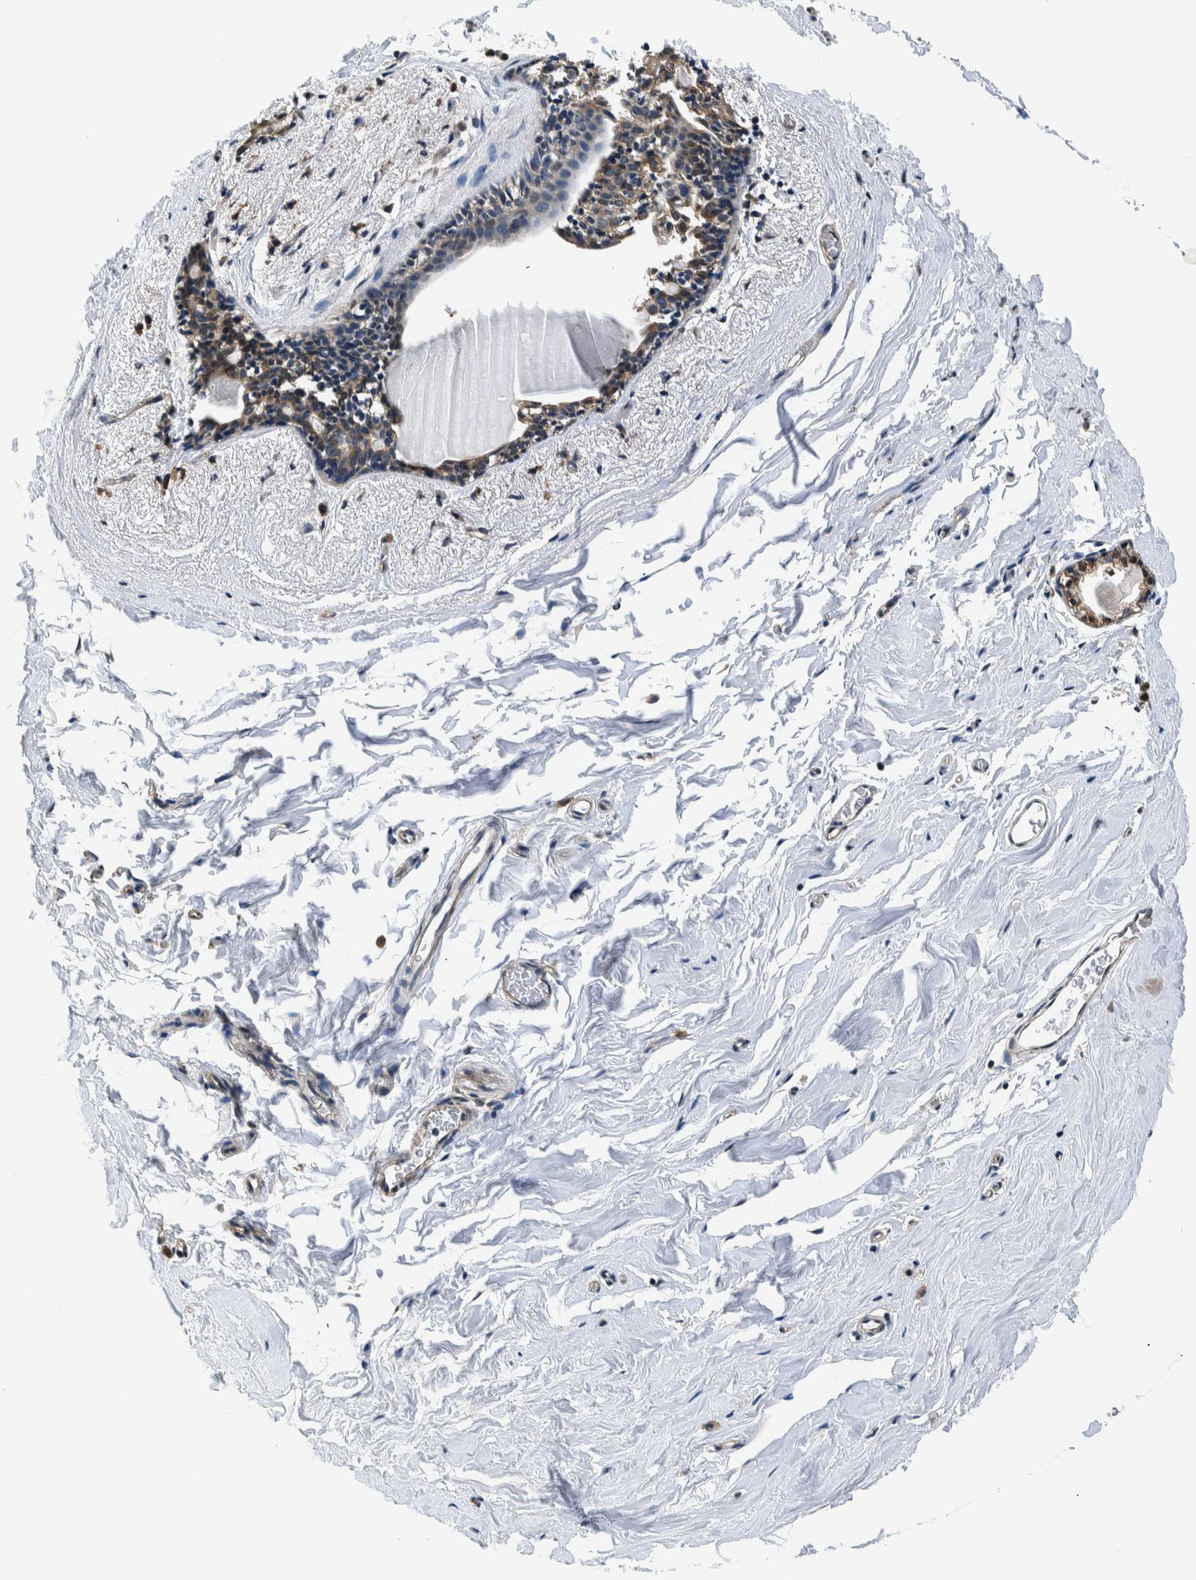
{"staining": {"intensity": "negative", "quantity": "none", "location": "none"}, "tissue": "breast", "cell_type": "Adipocytes", "image_type": "normal", "snomed": [{"axis": "morphology", "description": "Normal tissue, NOS"}, {"axis": "topography", "description": "Breast"}], "caption": "The micrograph reveals no staining of adipocytes in unremarkable breast. Brightfield microscopy of IHC stained with DAB (brown) and hematoxylin (blue), captured at high magnification.", "gene": "NIBAN2", "patient": {"sex": "female", "age": 62}}